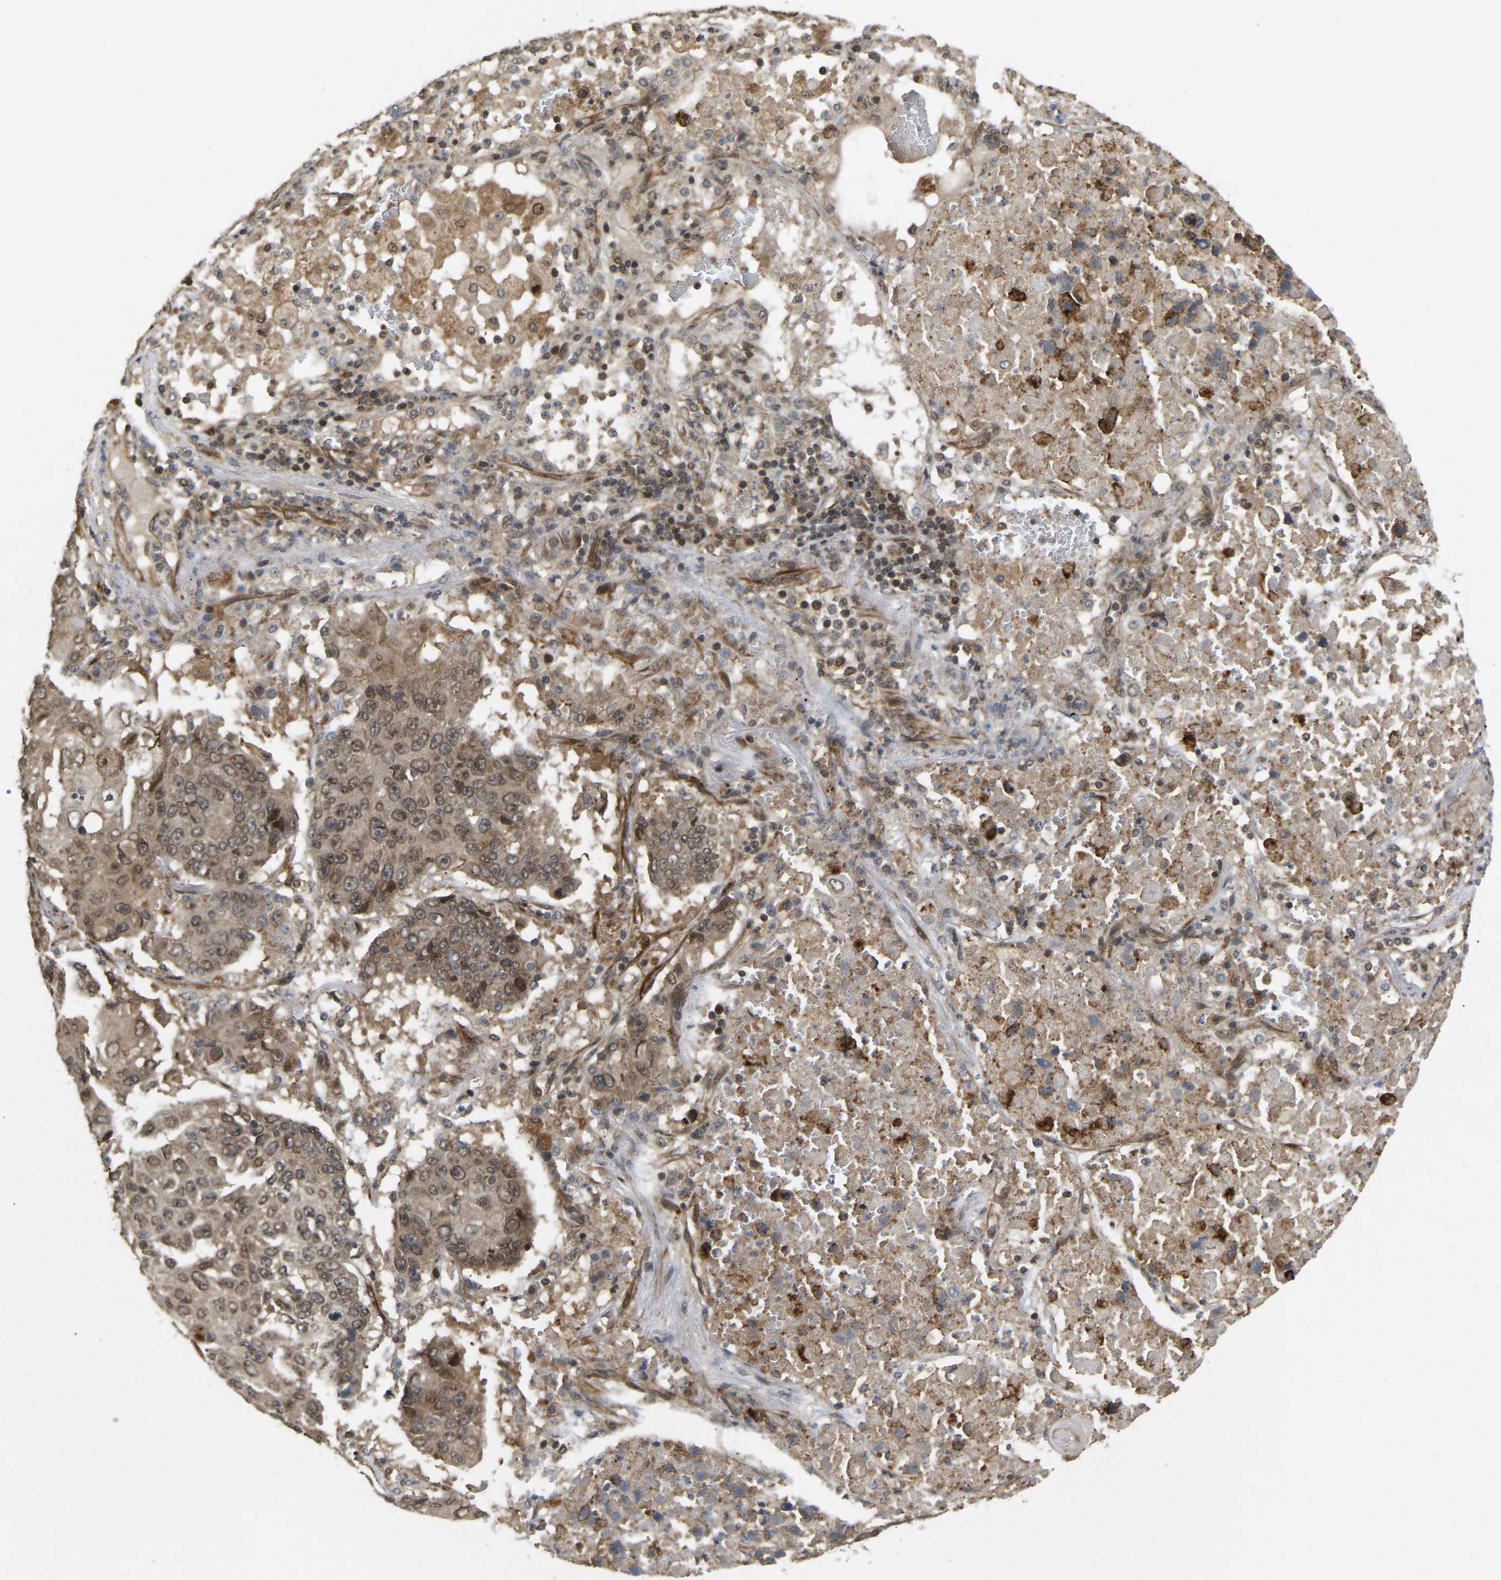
{"staining": {"intensity": "weak", "quantity": ">75%", "location": "nuclear"}, "tissue": "lung cancer", "cell_type": "Tumor cells", "image_type": "cancer", "snomed": [{"axis": "morphology", "description": "Squamous cell carcinoma, NOS"}, {"axis": "topography", "description": "Lung"}], "caption": "This histopathology image exhibits IHC staining of lung squamous cell carcinoma, with low weak nuclear expression in about >75% of tumor cells.", "gene": "KIAA1549", "patient": {"sex": "male", "age": 61}}